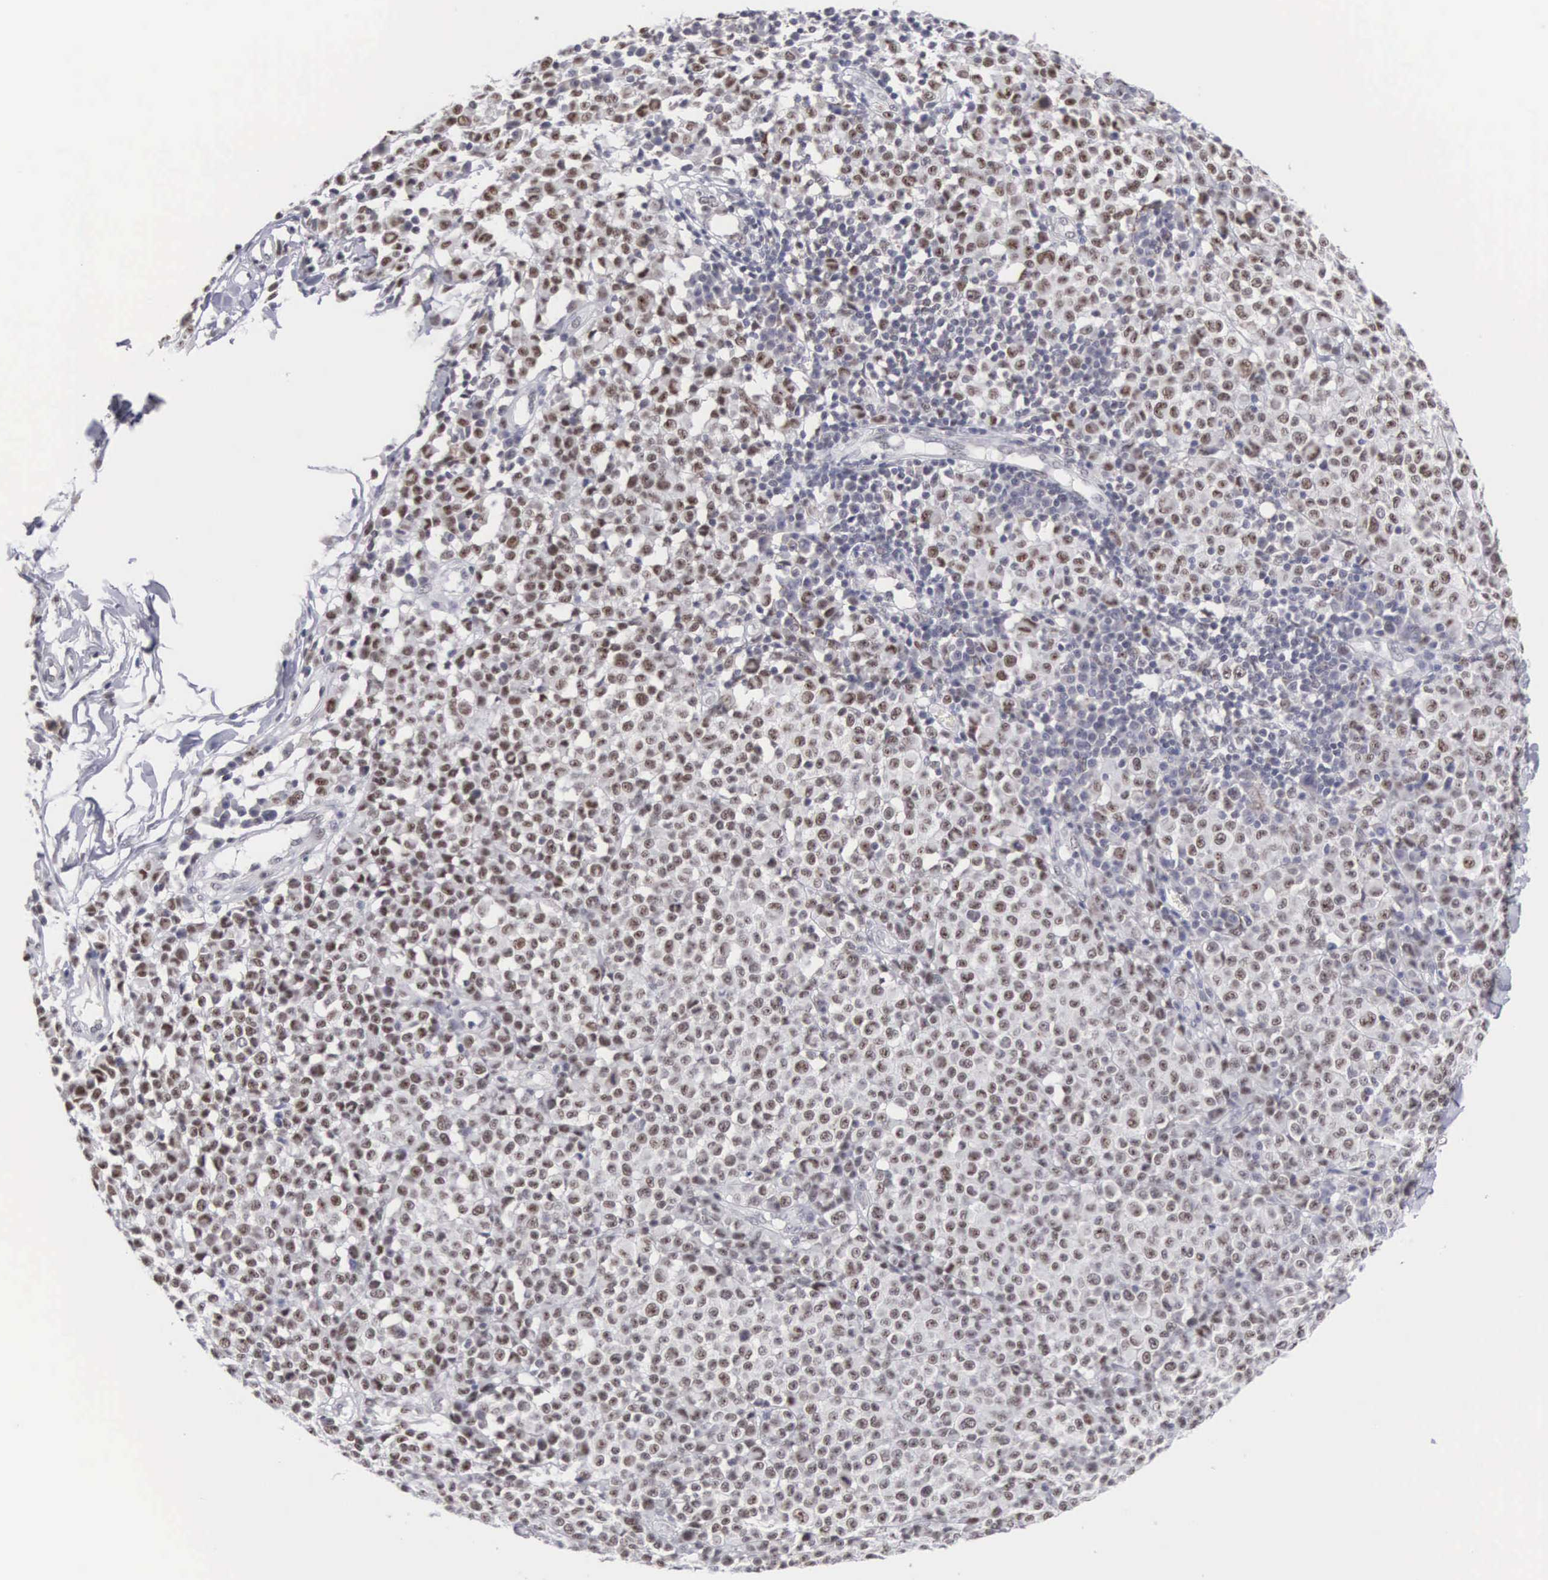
{"staining": {"intensity": "moderate", "quantity": ">75%", "location": "nuclear"}, "tissue": "melanoma", "cell_type": "Tumor cells", "image_type": "cancer", "snomed": [{"axis": "morphology", "description": "Malignant melanoma, Metastatic site"}, {"axis": "topography", "description": "Skin"}], "caption": "An IHC image of neoplastic tissue is shown. Protein staining in brown labels moderate nuclear positivity in melanoma within tumor cells.", "gene": "MNAT1", "patient": {"sex": "male", "age": 32}}